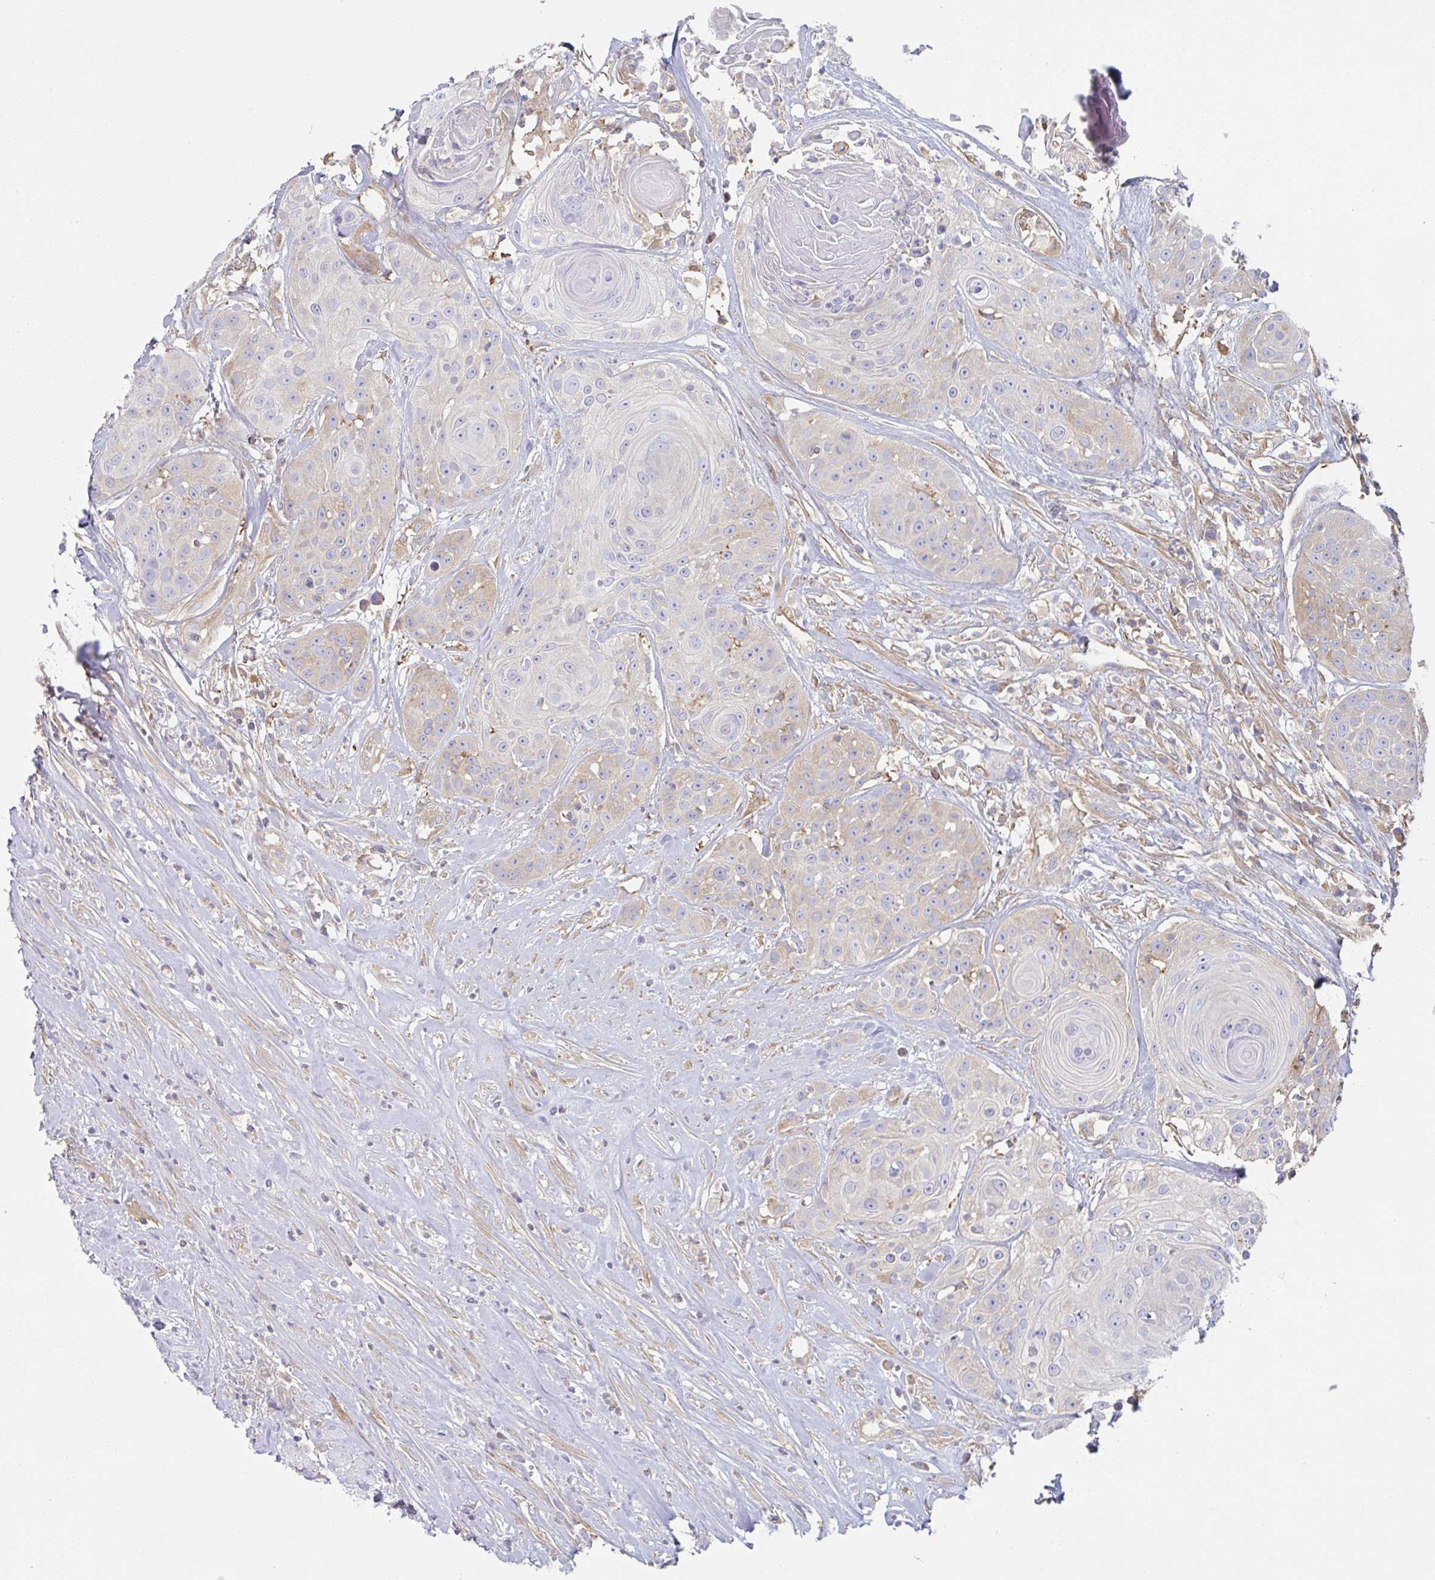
{"staining": {"intensity": "weak", "quantity": "25%-75%", "location": "cytoplasmic/membranous"}, "tissue": "head and neck cancer", "cell_type": "Tumor cells", "image_type": "cancer", "snomed": [{"axis": "morphology", "description": "Squamous cell carcinoma, NOS"}, {"axis": "topography", "description": "Head-Neck"}], "caption": "Brown immunohistochemical staining in head and neck cancer demonstrates weak cytoplasmic/membranous positivity in approximately 25%-75% of tumor cells. (Stains: DAB in brown, nuclei in blue, Microscopy: brightfield microscopy at high magnification).", "gene": "AMPD2", "patient": {"sex": "male", "age": 83}}